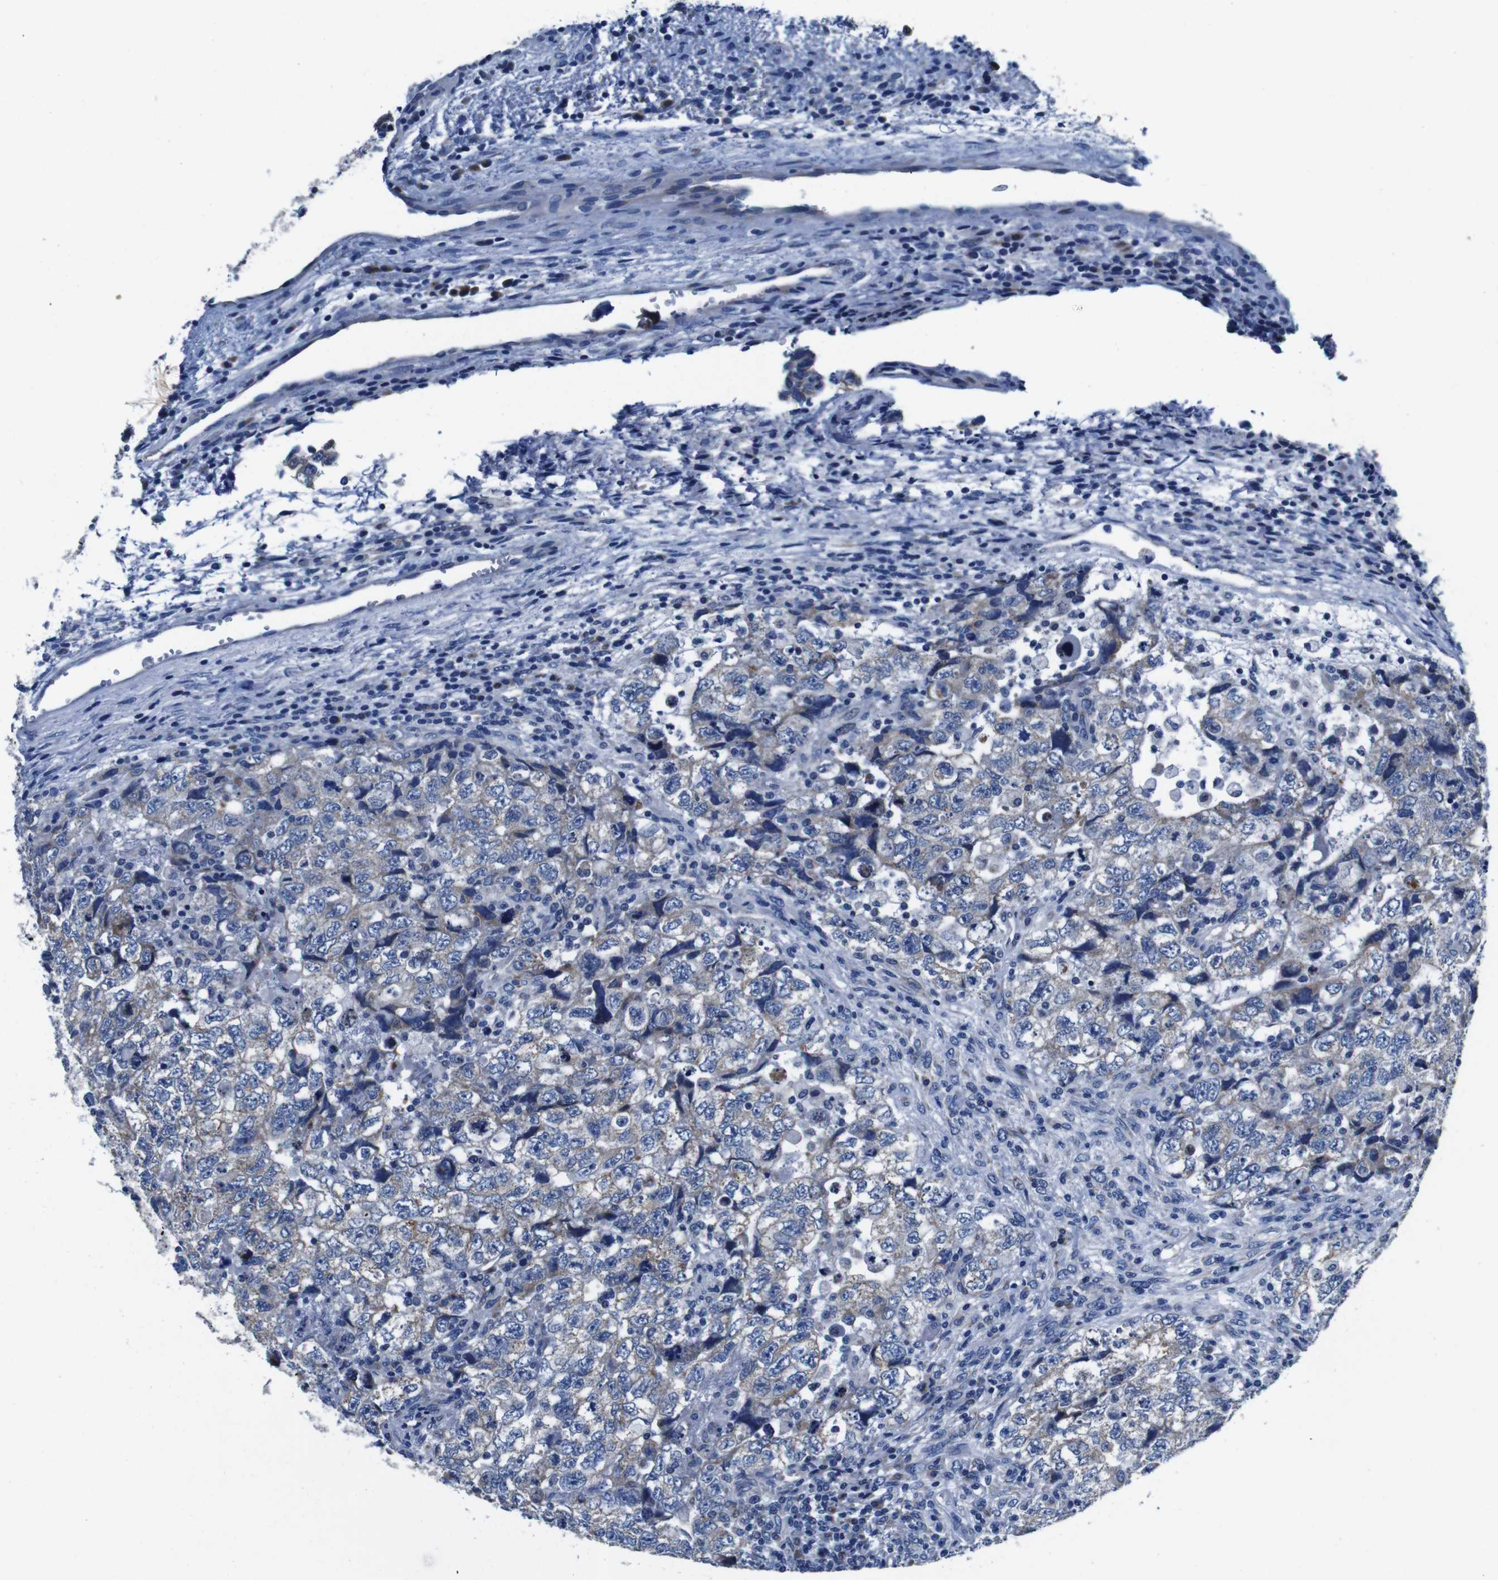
{"staining": {"intensity": "weak", "quantity": "25%-75%", "location": "cytoplasmic/membranous"}, "tissue": "testis cancer", "cell_type": "Tumor cells", "image_type": "cancer", "snomed": [{"axis": "morphology", "description": "Carcinoma, Embryonal, NOS"}, {"axis": "topography", "description": "Testis"}], "caption": "Protein staining by immunohistochemistry (IHC) displays weak cytoplasmic/membranous positivity in approximately 25%-75% of tumor cells in testis cancer (embryonal carcinoma).", "gene": "SNX19", "patient": {"sex": "male", "age": 36}}